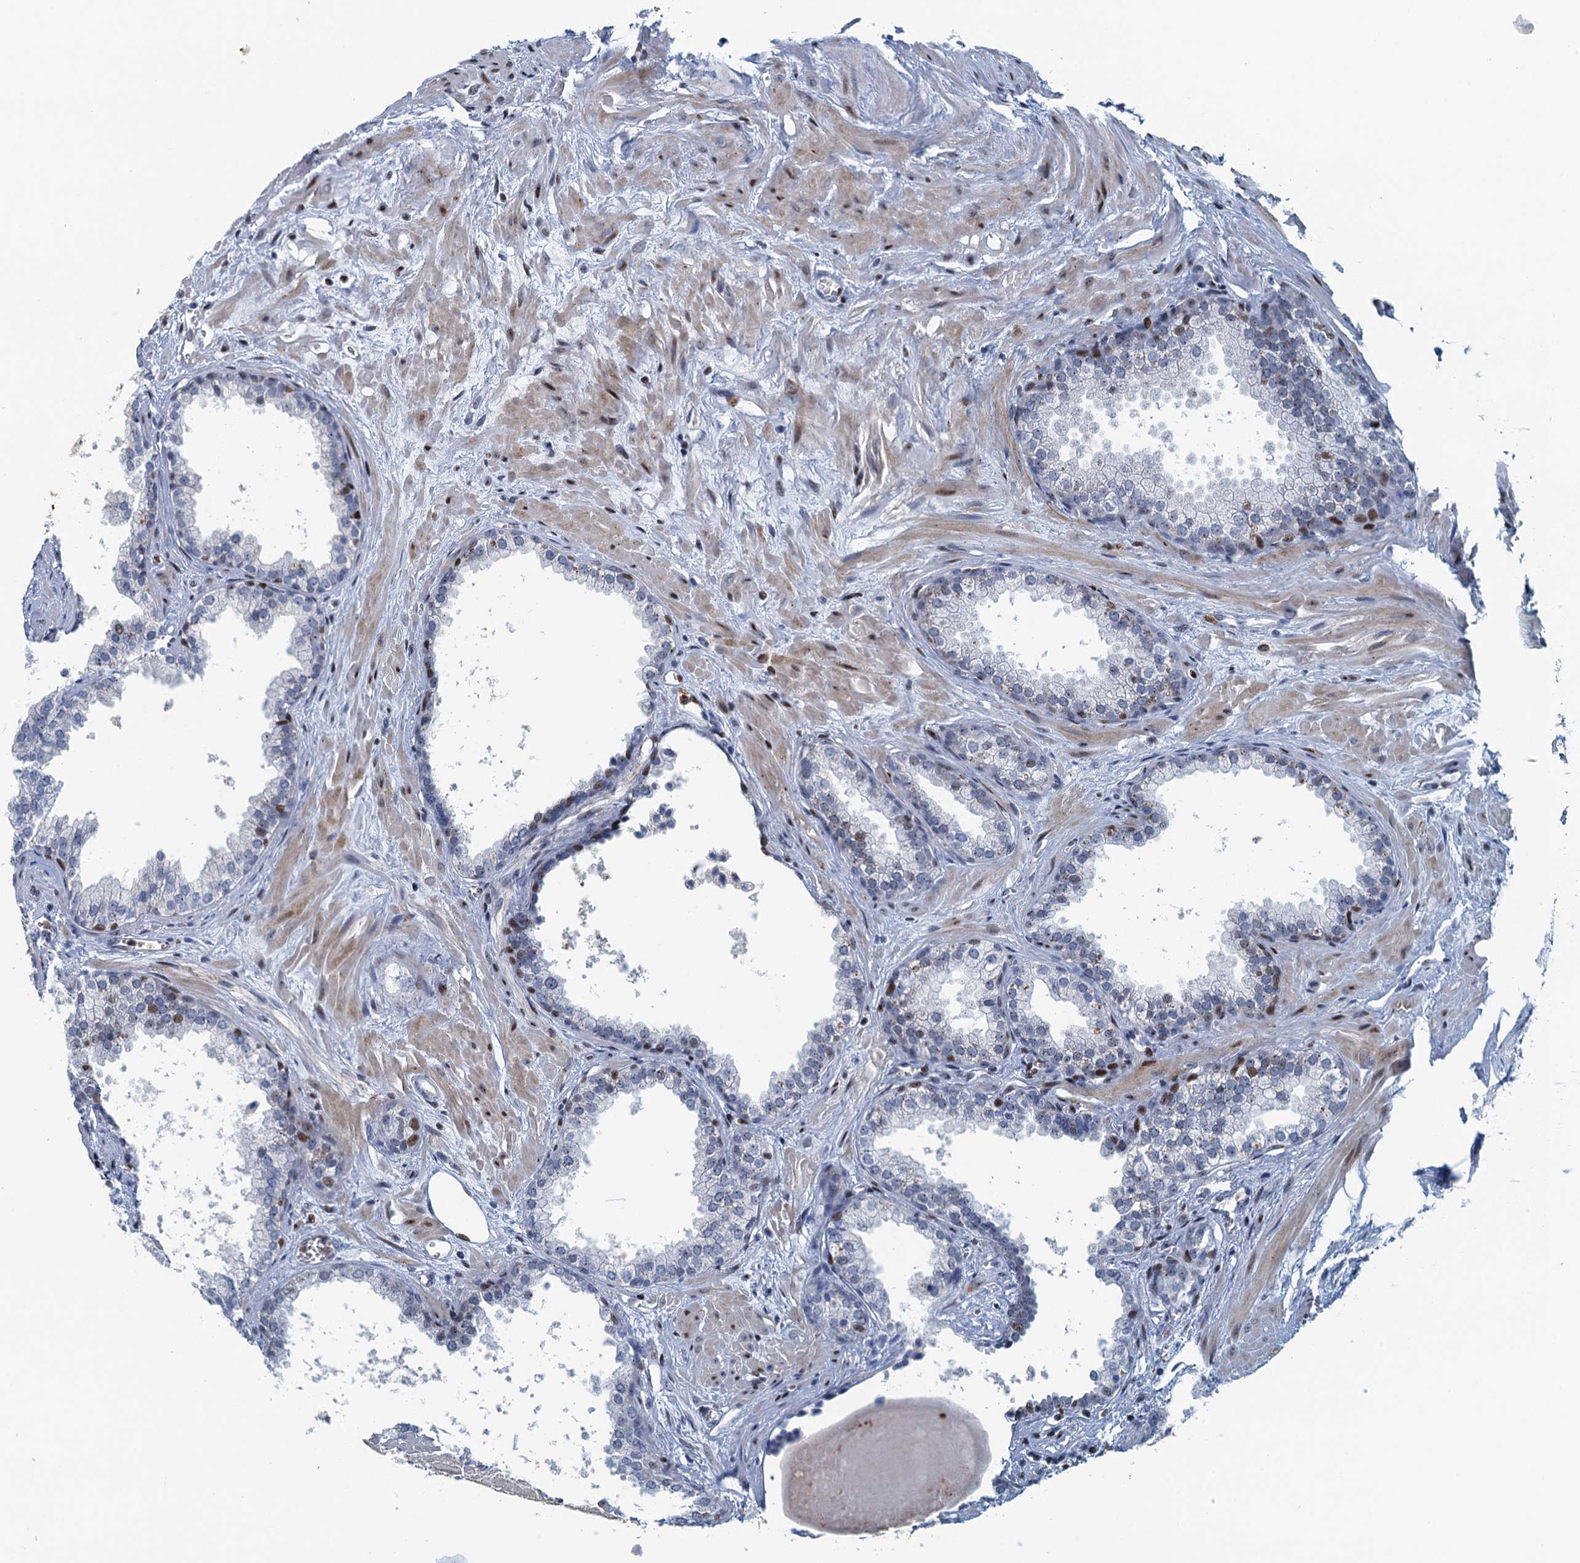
{"staining": {"intensity": "moderate", "quantity": "<25%", "location": "nuclear"}, "tissue": "prostate", "cell_type": "Glandular cells", "image_type": "normal", "snomed": [{"axis": "morphology", "description": "Normal tissue, NOS"}, {"axis": "topography", "description": "Prostate"}], "caption": "Immunohistochemical staining of unremarkable prostate exhibits <25% levels of moderate nuclear protein expression in approximately <25% of glandular cells.", "gene": "ANKRD13D", "patient": {"sex": "male", "age": 48}}